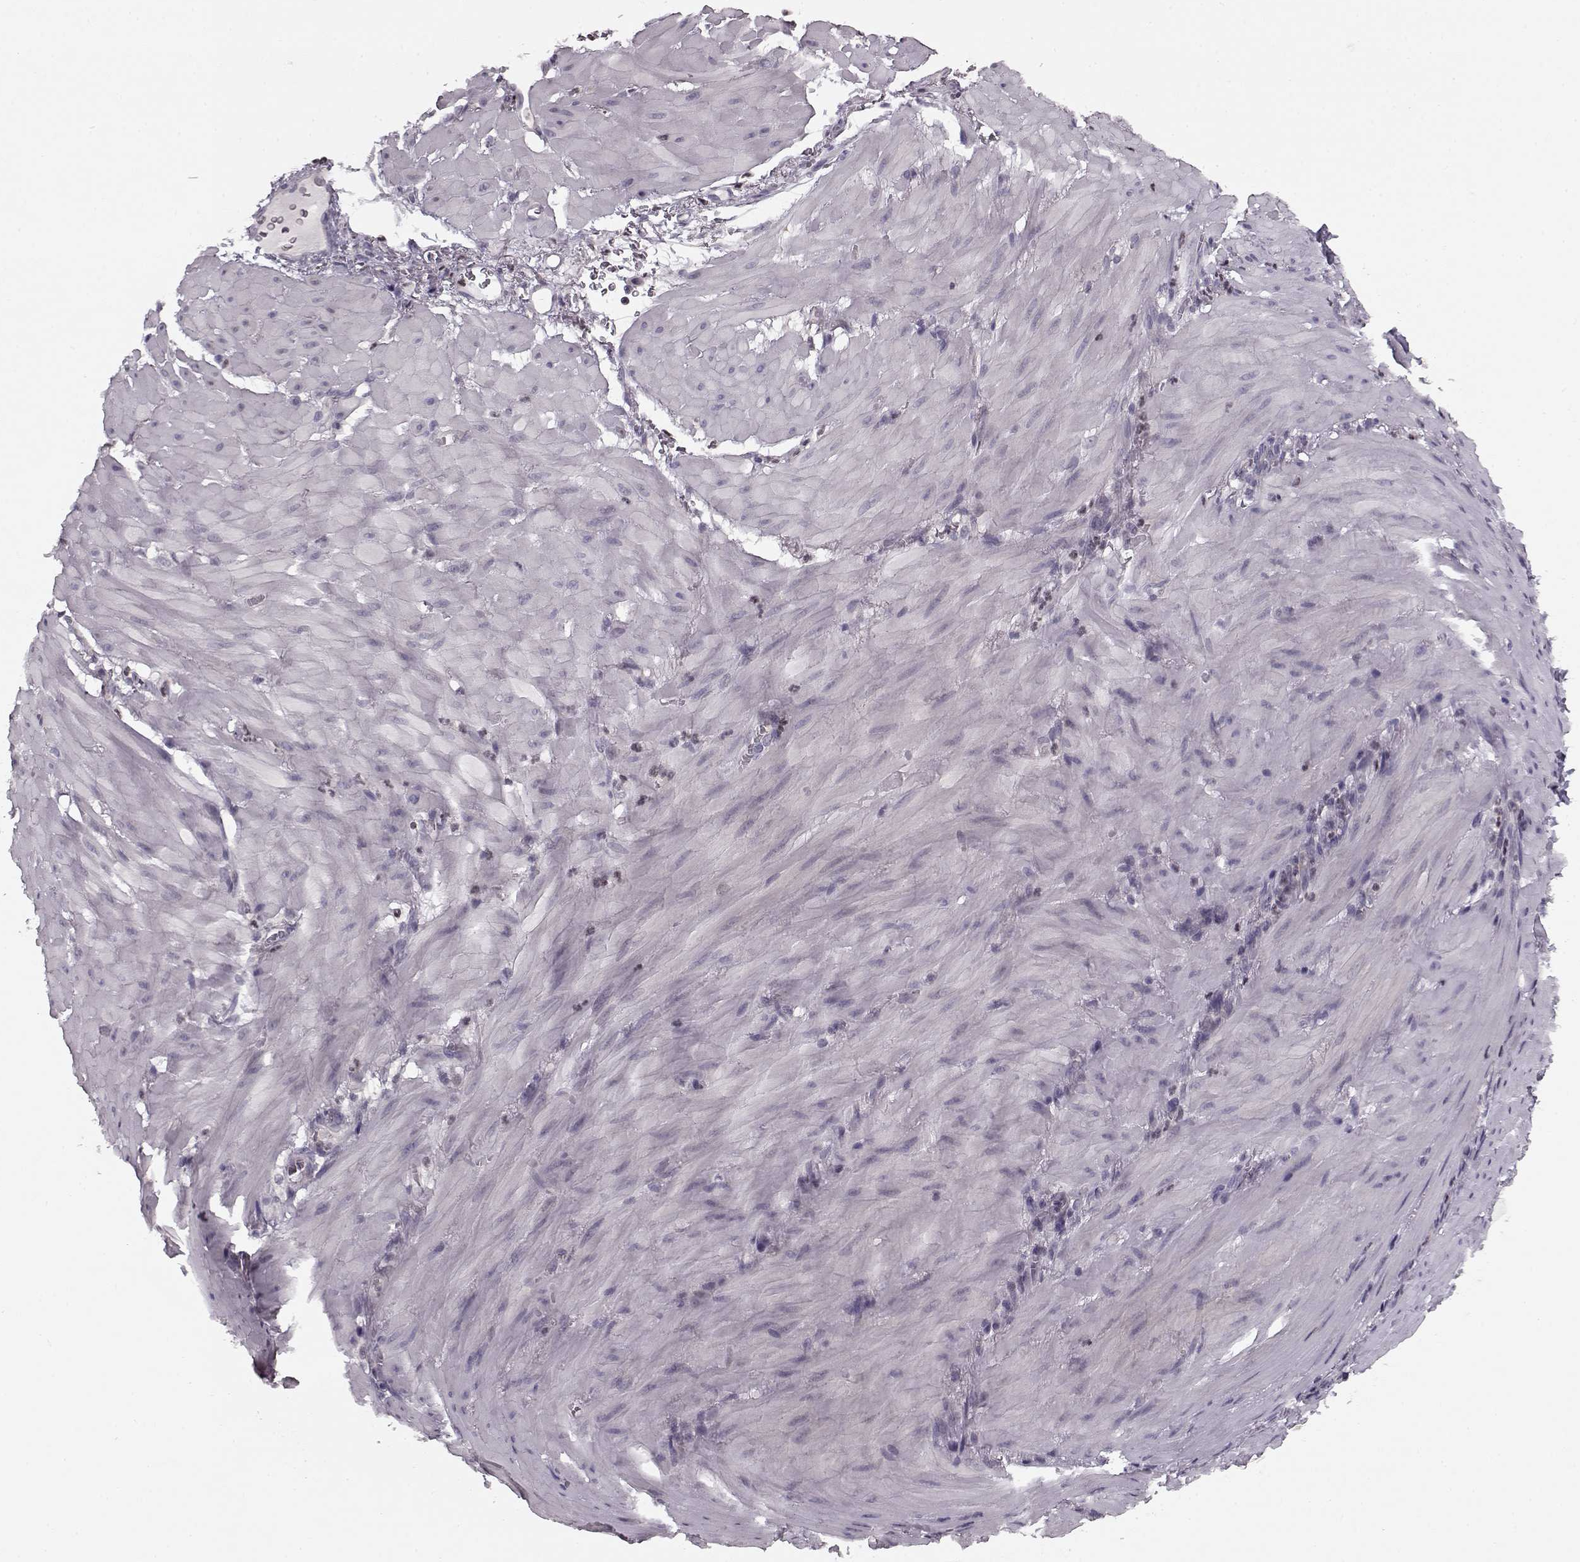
{"staining": {"intensity": "negative", "quantity": "none", "location": "none"}, "tissue": "stomach cancer", "cell_type": "Tumor cells", "image_type": "cancer", "snomed": [{"axis": "morphology", "description": "Normal tissue, NOS"}, {"axis": "morphology", "description": "Adenocarcinoma, NOS"}, {"axis": "topography", "description": "Esophagus"}, {"axis": "topography", "description": "Stomach, upper"}], "caption": "Immunohistochemistry histopathology image of neoplastic tissue: human stomach adenocarcinoma stained with DAB exhibits no significant protein staining in tumor cells. (Brightfield microscopy of DAB (3,3'-diaminobenzidine) immunohistochemistry at high magnification).", "gene": "RP1L1", "patient": {"sex": "male", "age": 74}}